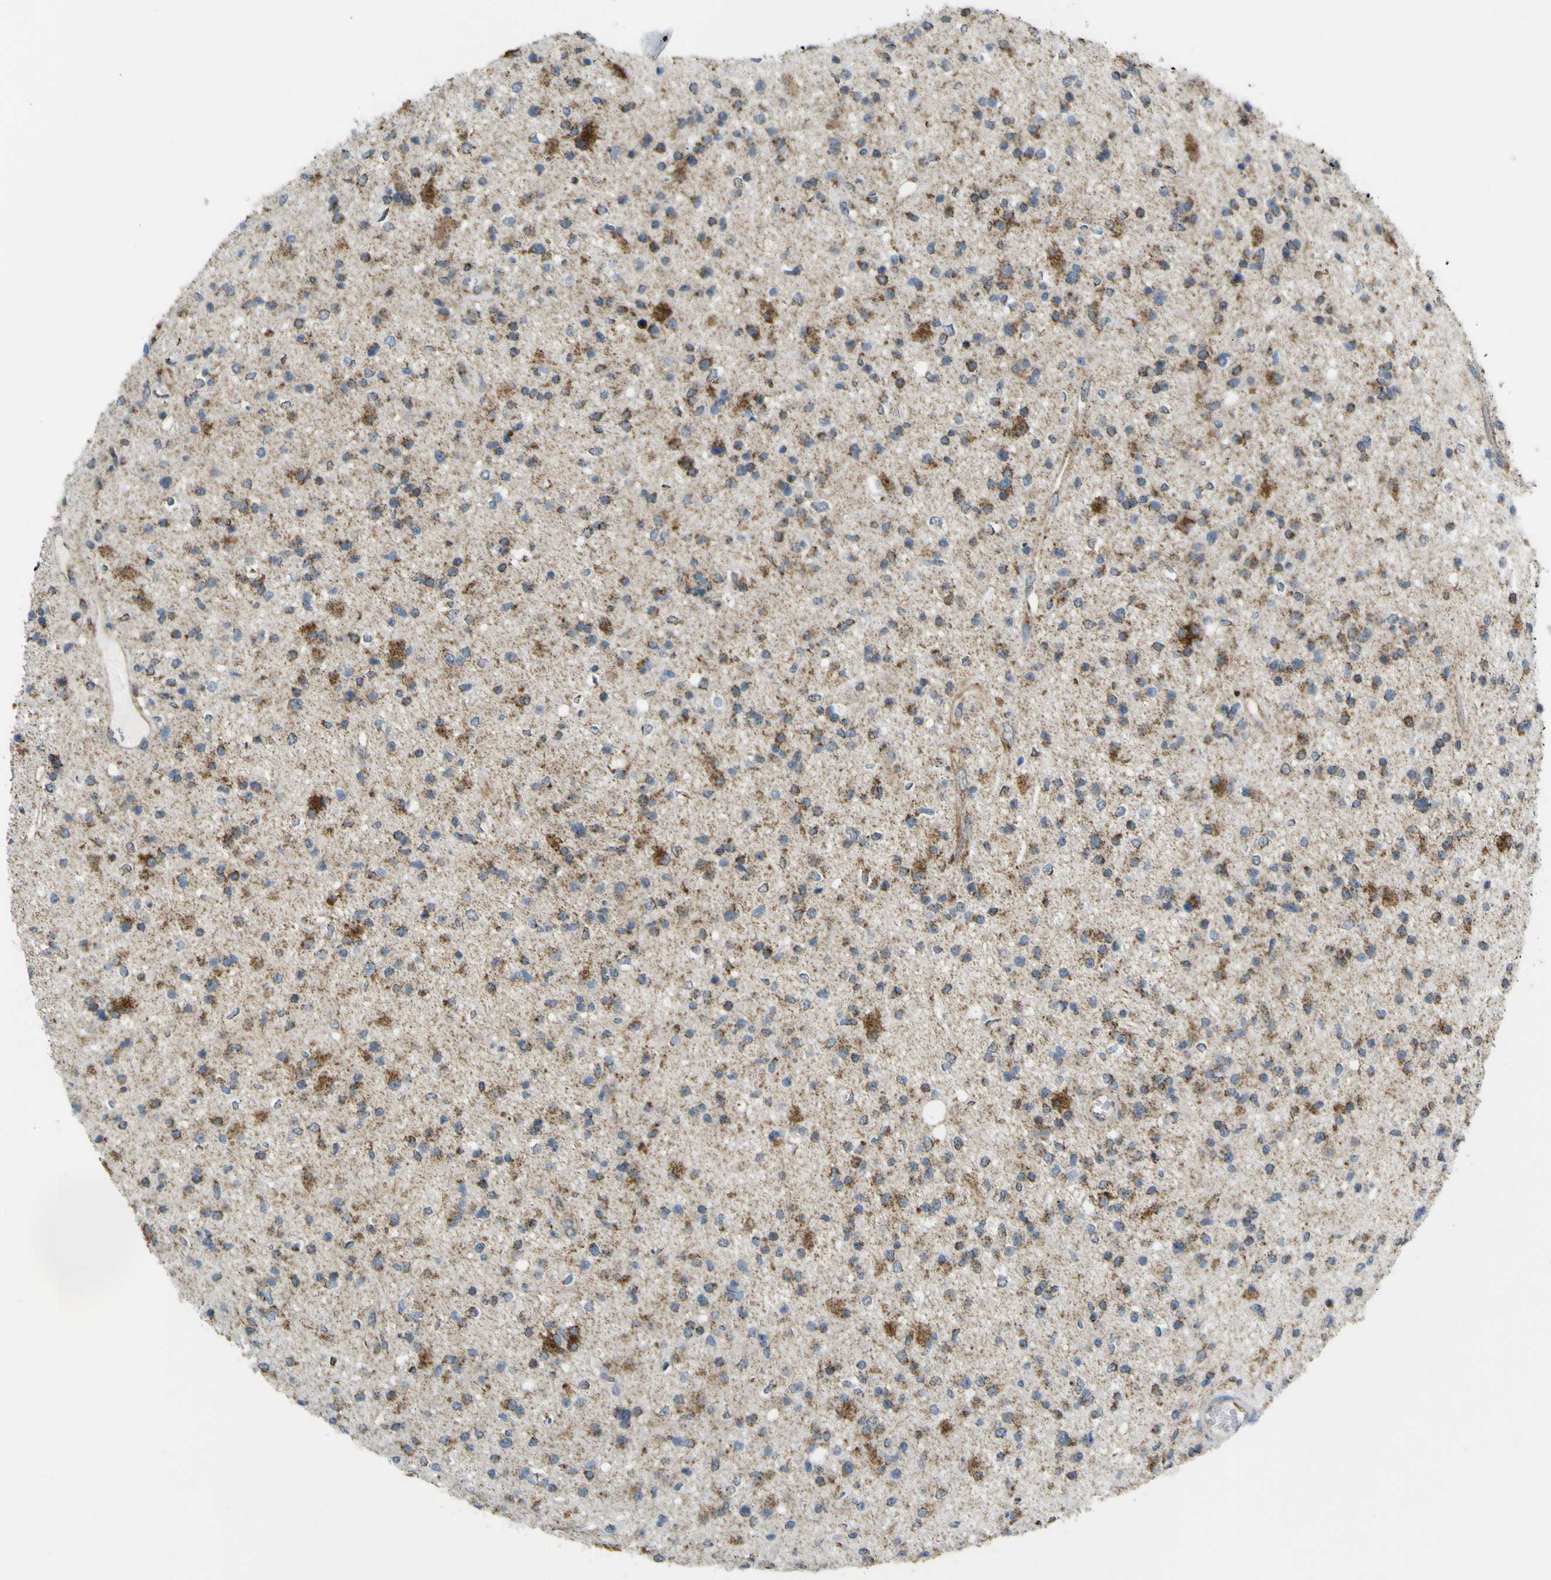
{"staining": {"intensity": "moderate", "quantity": ">75%", "location": "cytoplasmic/membranous"}, "tissue": "glioma", "cell_type": "Tumor cells", "image_type": "cancer", "snomed": [{"axis": "morphology", "description": "Glioma, malignant, High grade"}, {"axis": "topography", "description": "Brain"}], "caption": "Malignant glioma (high-grade) stained with a brown dye exhibits moderate cytoplasmic/membranous positive positivity in approximately >75% of tumor cells.", "gene": "ACBD5", "patient": {"sex": "male", "age": 33}}